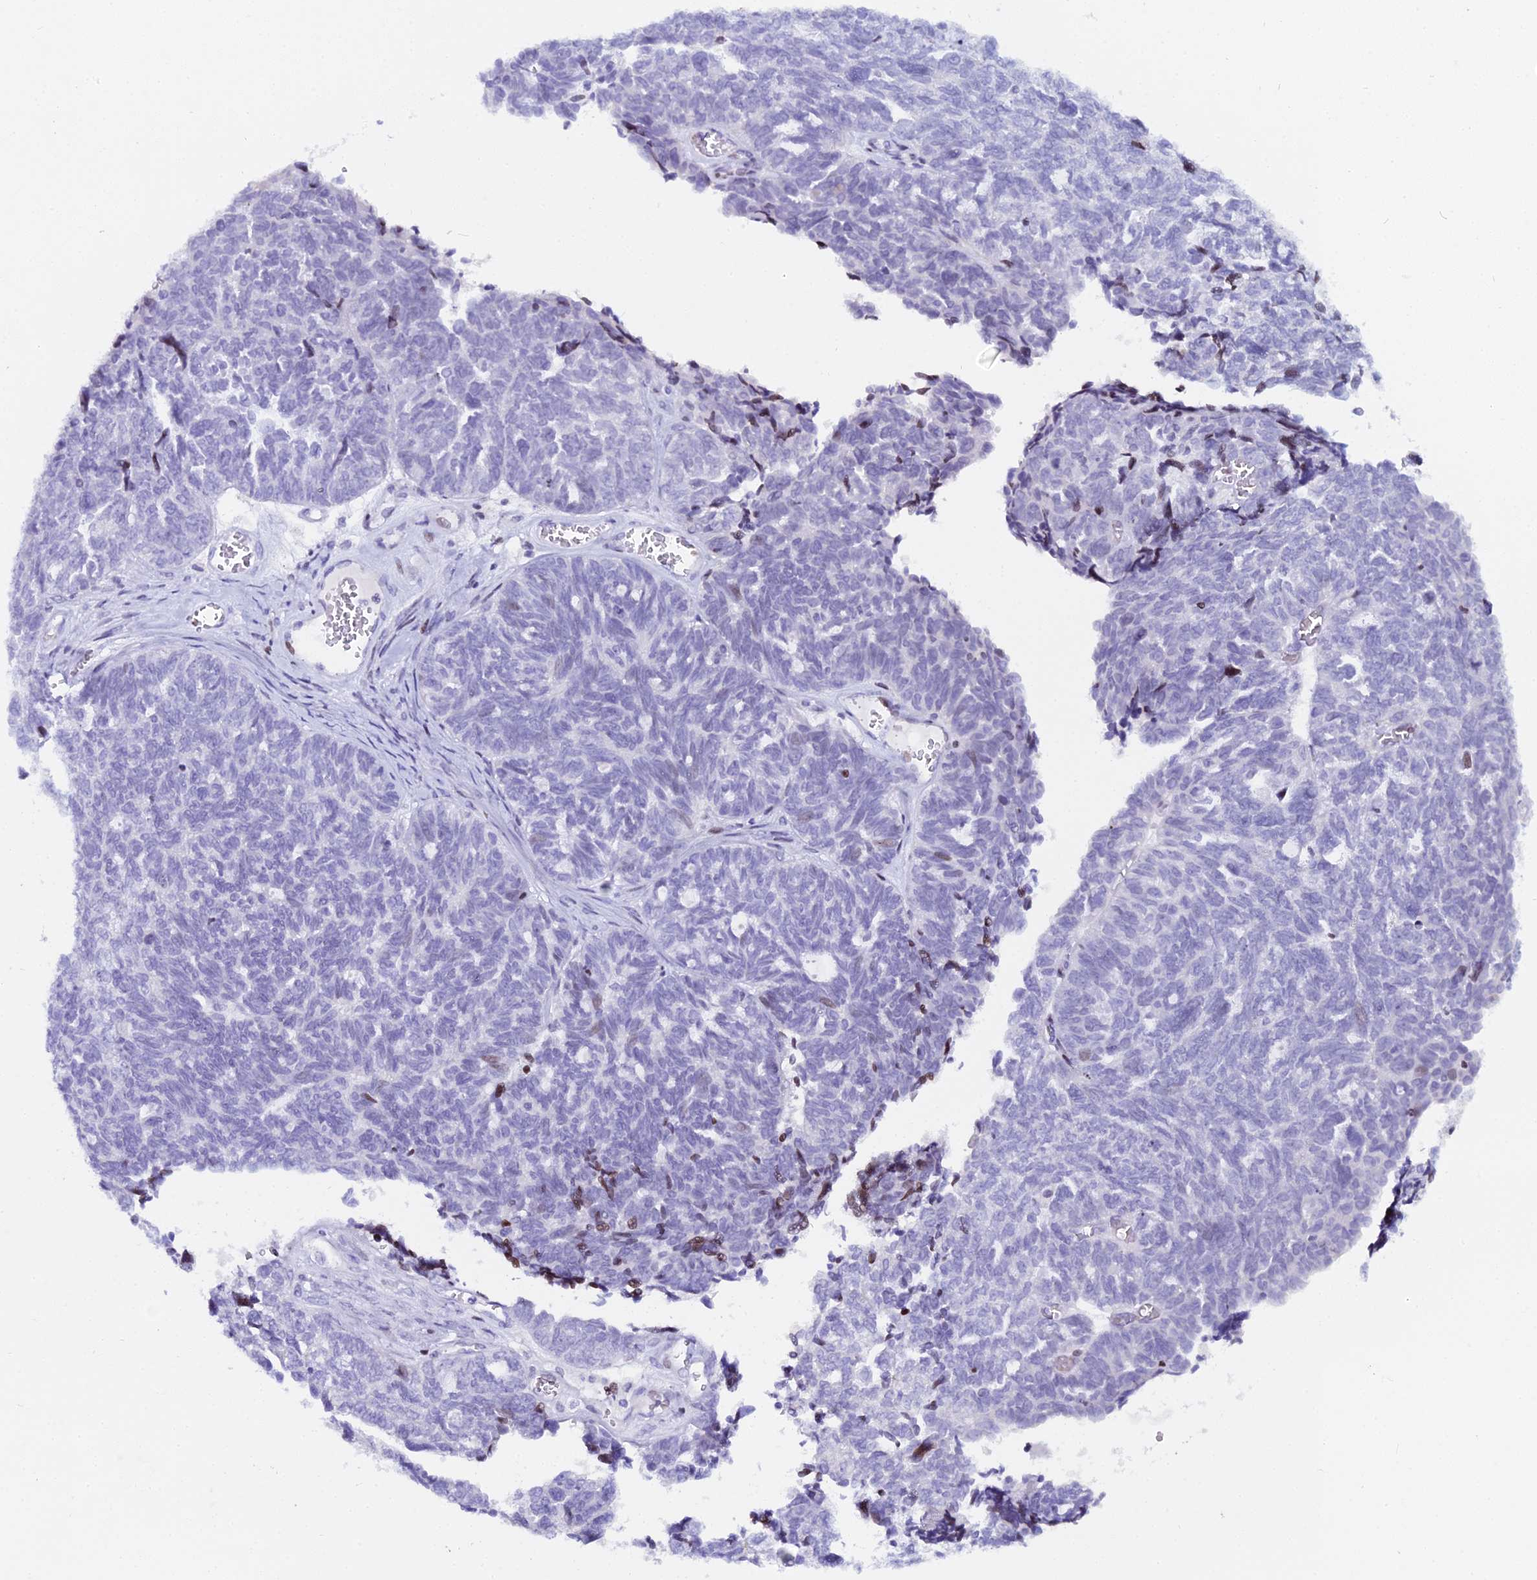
{"staining": {"intensity": "moderate", "quantity": "<25%", "location": "nuclear"}, "tissue": "ovarian cancer", "cell_type": "Tumor cells", "image_type": "cancer", "snomed": [{"axis": "morphology", "description": "Cystadenocarcinoma, serous, NOS"}, {"axis": "topography", "description": "Ovary"}], "caption": "DAB immunohistochemical staining of serous cystadenocarcinoma (ovarian) exhibits moderate nuclear protein positivity in approximately <25% of tumor cells.", "gene": "MYNN", "patient": {"sex": "female", "age": 79}}